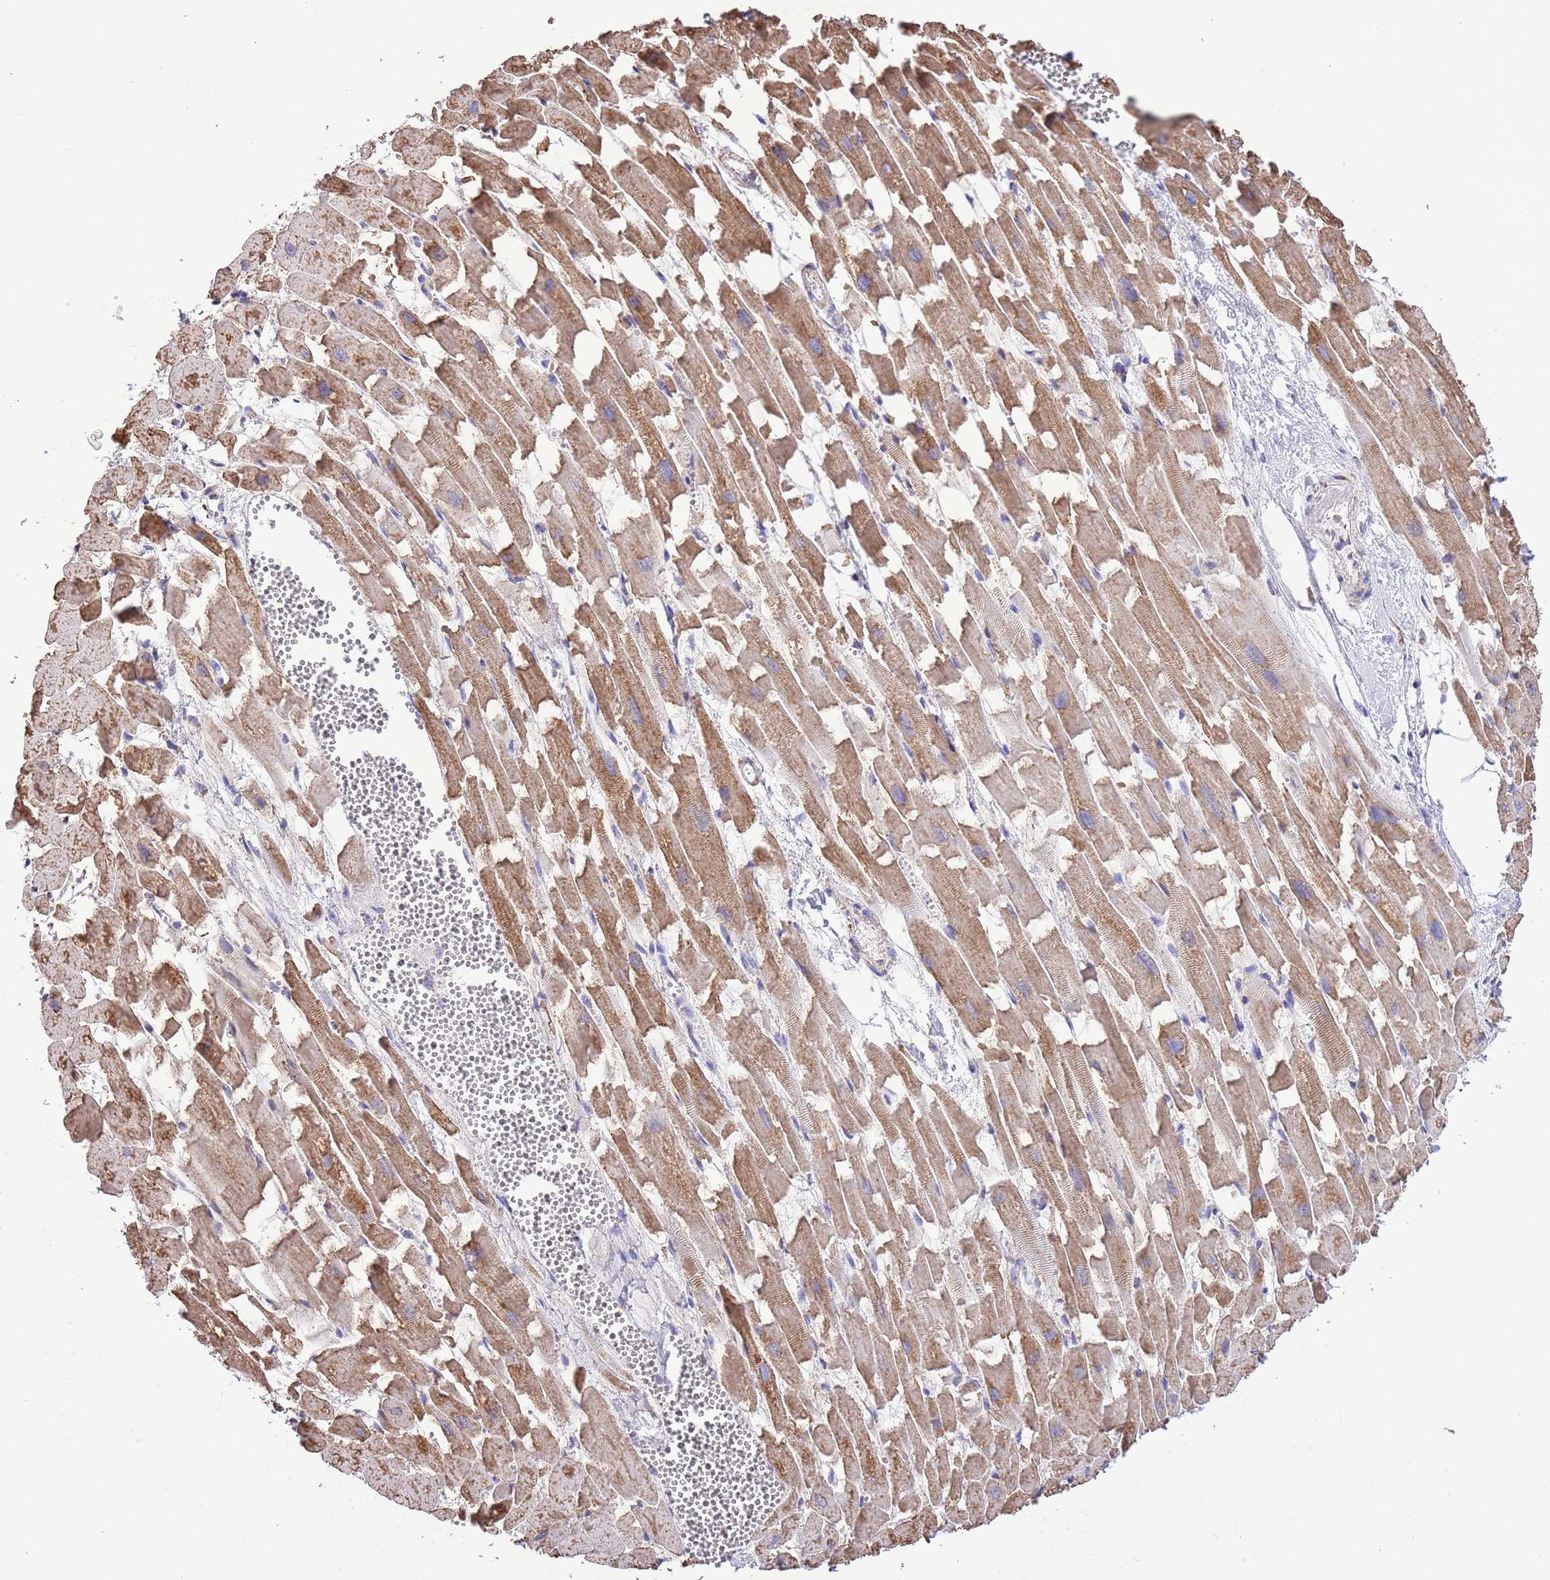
{"staining": {"intensity": "moderate", "quantity": ">75%", "location": "cytoplasmic/membranous"}, "tissue": "heart muscle", "cell_type": "Cardiomyocytes", "image_type": "normal", "snomed": [{"axis": "morphology", "description": "Normal tissue, NOS"}, {"axis": "topography", "description": "Heart"}], "caption": "Cardiomyocytes display moderate cytoplasmic/membranous staining in about >75% of cells in unremarkable heart muscle. The staining is performed using DAB (3,3'-diaminobenzidine) brown chromogen to label protein expression. The nuclei are counter-stained blue using hematoxylin.", "gene": "TEKTIP1", "patient": {"sex": "female", "age": 64}}